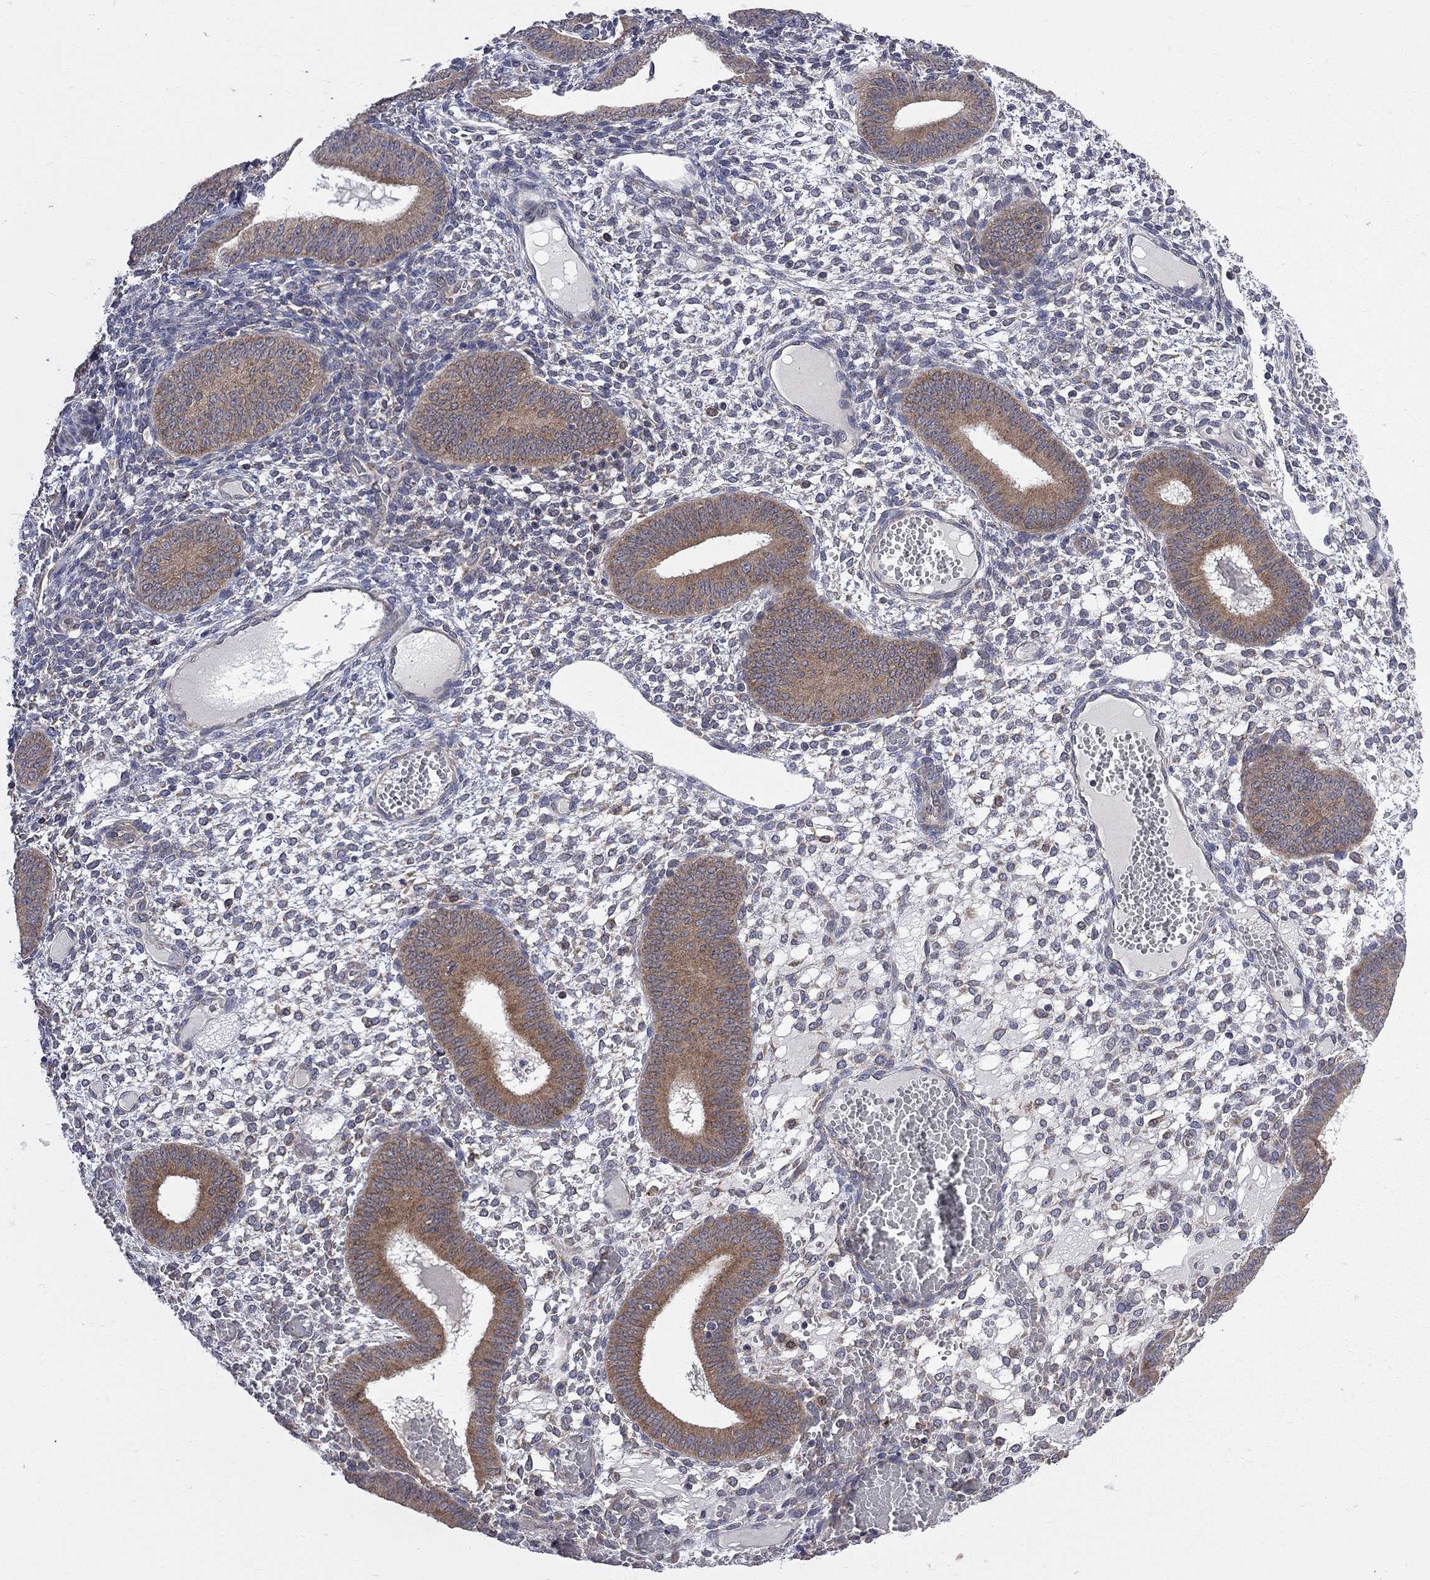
{"staining": {"intensity": "weak", "quantity": "<25%", "location": "cytoplasmic/membranous"}, "tissue": "endometrium", "cell_type": "Cells in endometrial stroma", "image_type": "normal", "snomed": [{"axis": "morphology", "description": "Normal tissue, NOS"}, {"axis": "topography", "description": "Endometrium"}], "caption": "The immunohistochemistry (IHC) image has no significant positivity in cells in endometrial stroma of endometrium.", "gene": "CNOT11", "patient": {"sex": "female", "age": 42}}